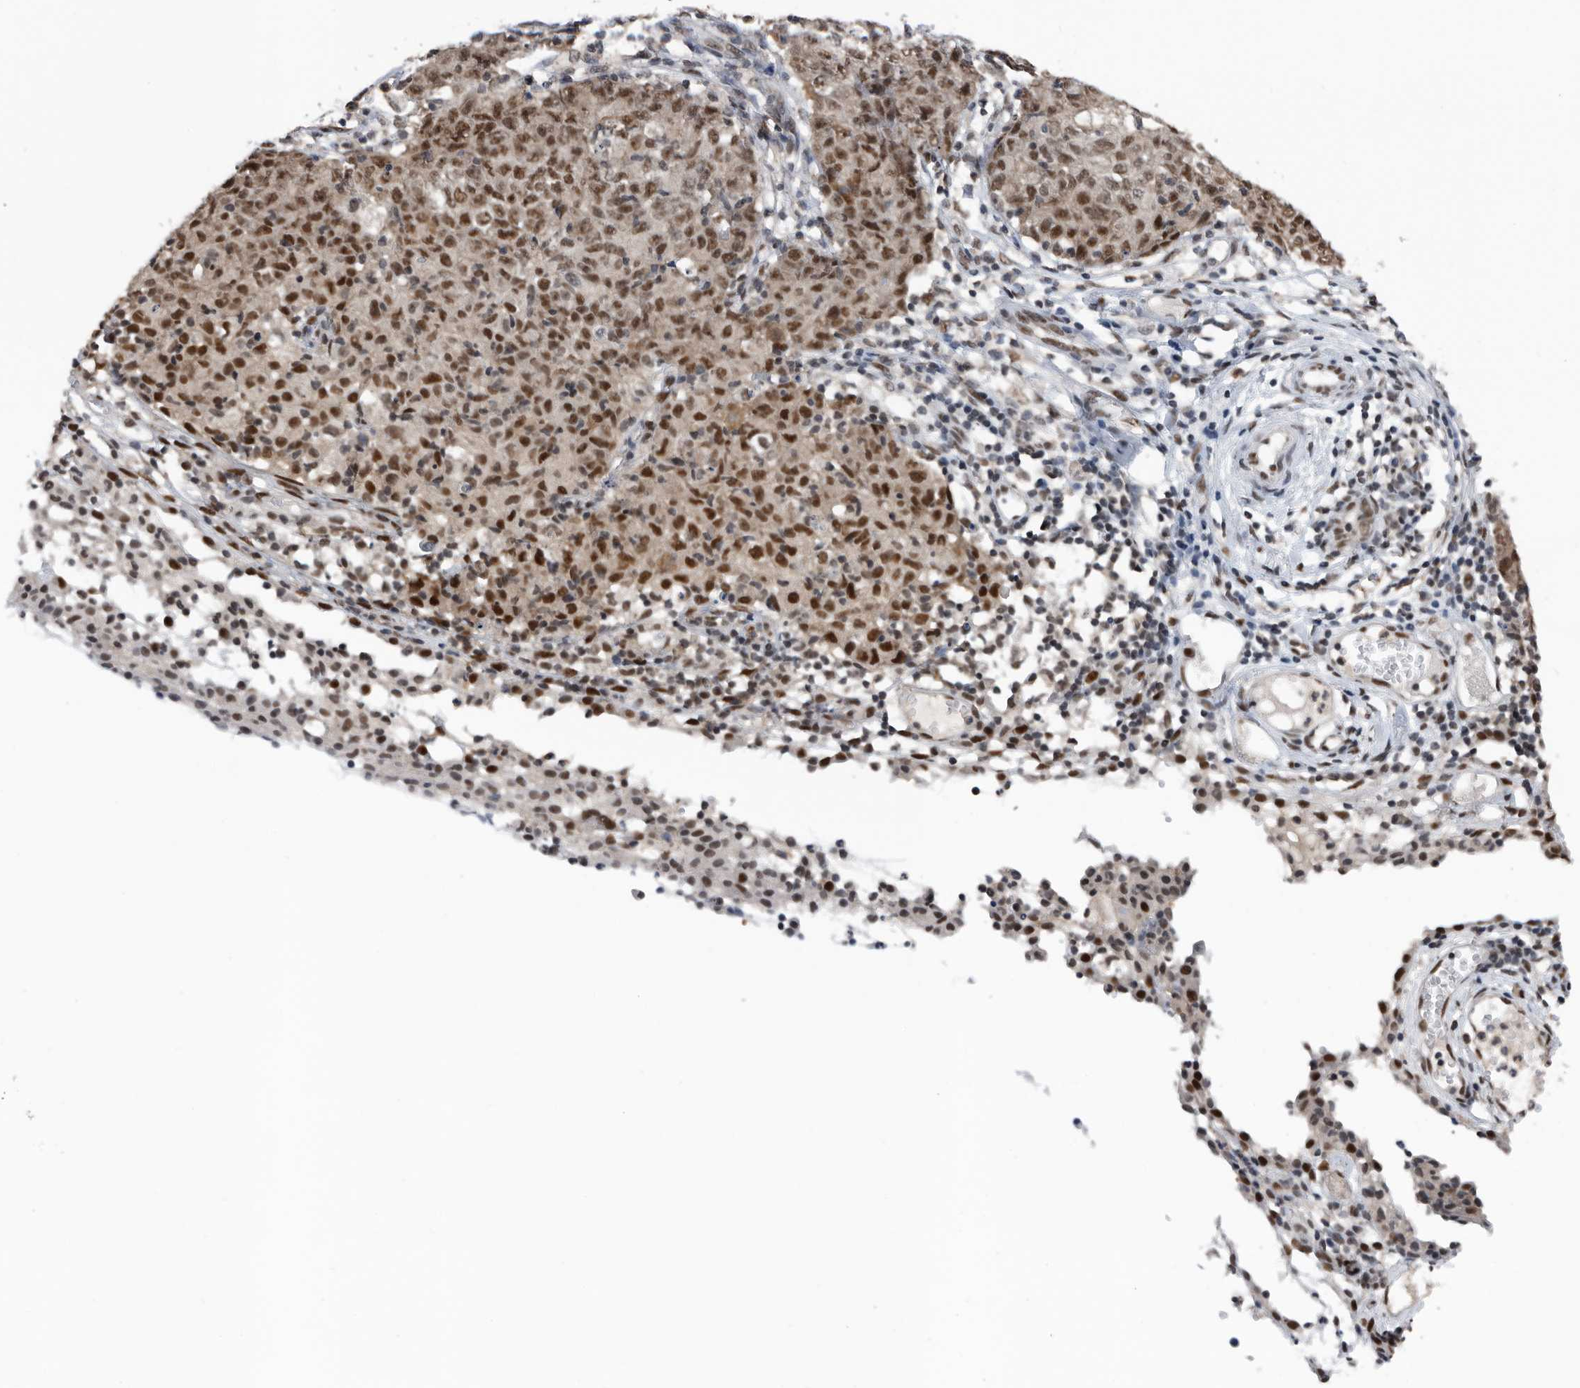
{"staining": {"intensity": "strong", "quantity": "25%-75%", "location": "nuclear"}, "tissue": "ovarian cancer", "cell_type": "Tumor cells", "image_type": "cancer", "snomed": [{"axis": "morphology", "description": "Carcinoma, endometroid"}, {"axis": "topography", "description": "Ovary"}], "caption": "Protein expression by immunohistochemistry (IHC) exhibits strong nuclear expression in approximately 25%-75% of tumor cells in endometroid carcinoma (ovarian). Ihc stains the protein in brown and the nuclei are stained blue.", "gene": "ZNF260", "patient": {"sex": "female", "age": 42}}